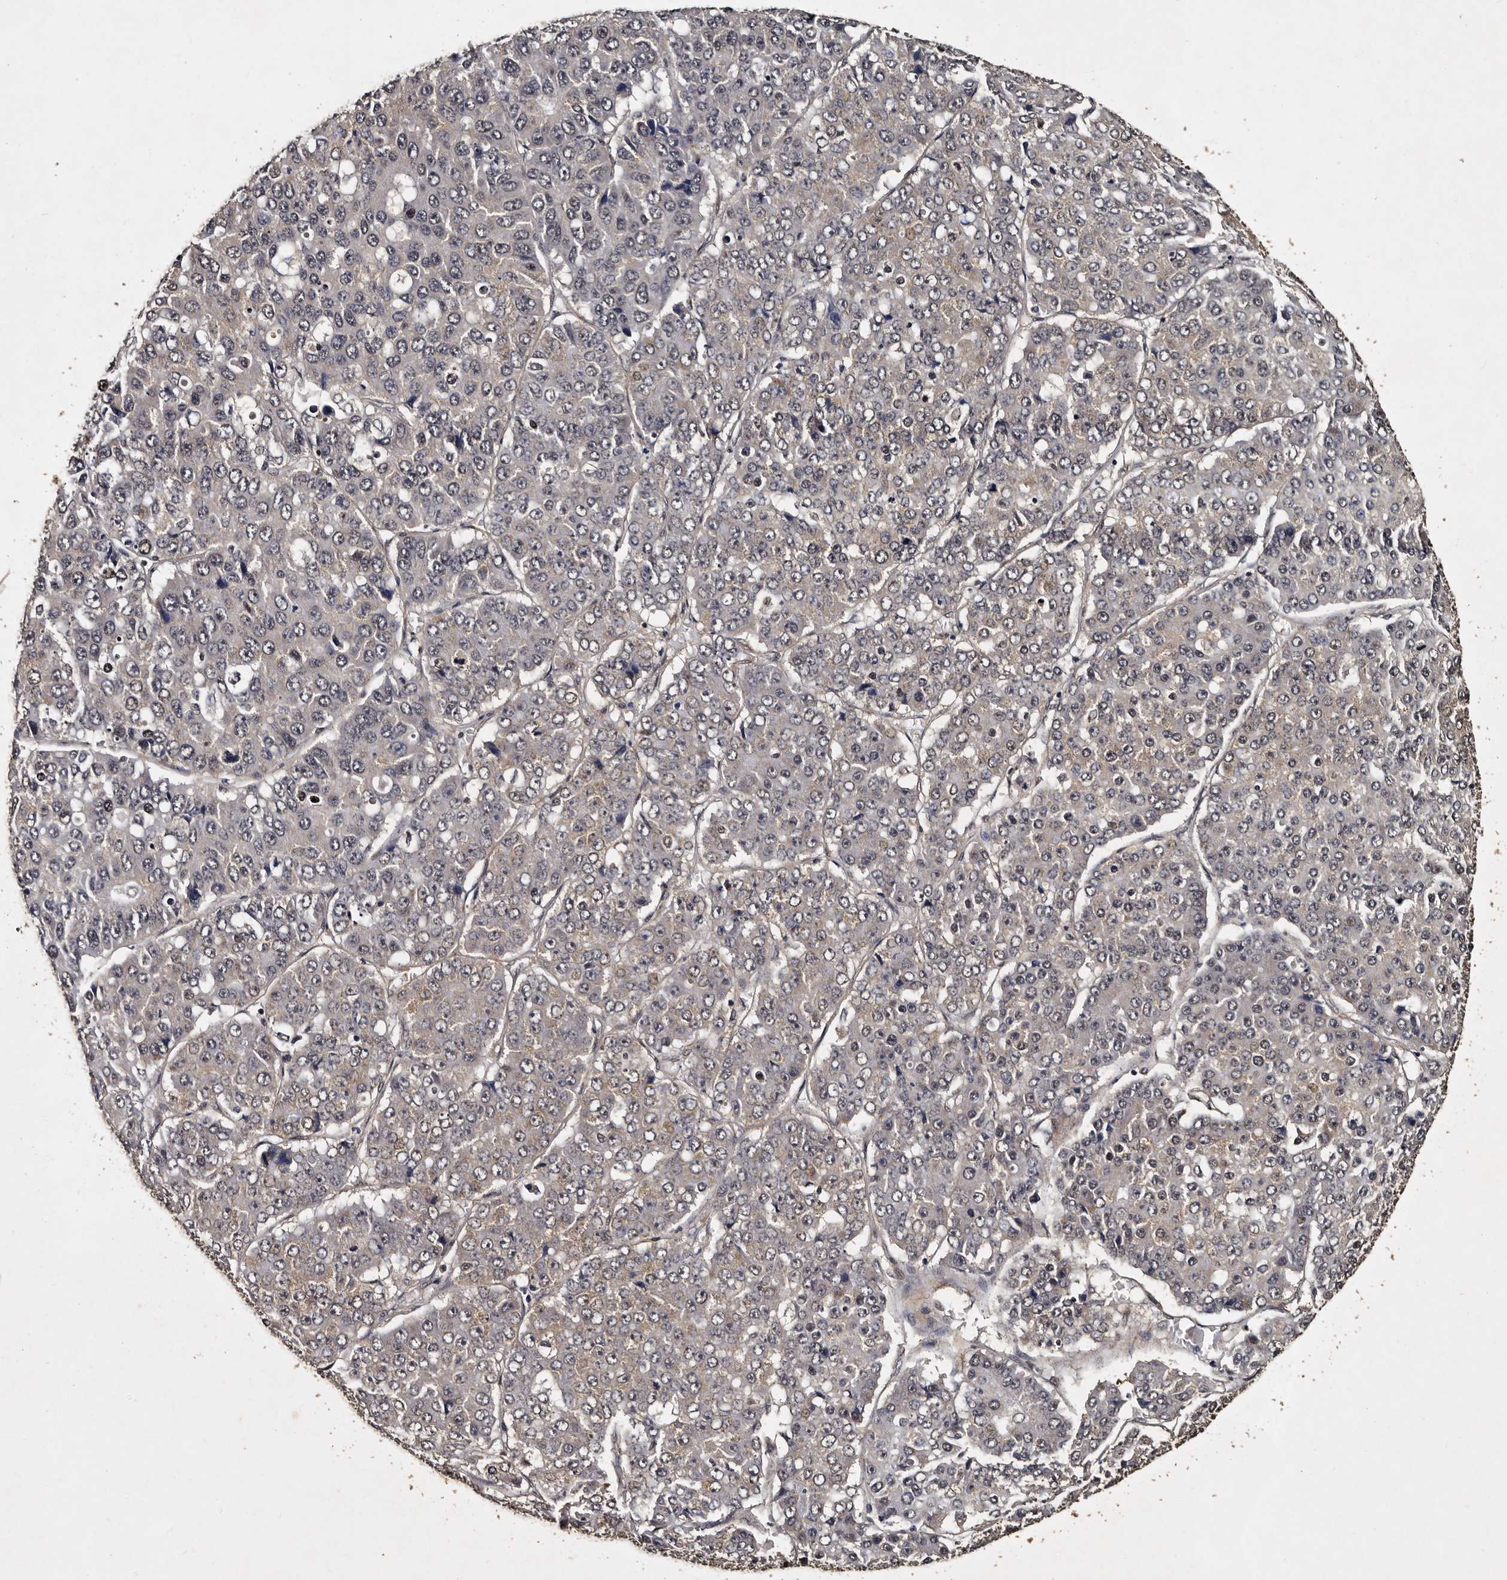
{"staining": {"intensity": "weak", "quantity": "<25%", "location": "cytoplasmic/membranous"}, "tissue": "pancreatic cancer", "cell_type": "Tumor cells", "image_type": "cancer", "snomed": [{"axis": "morphology", "description": "Adenocarcinoma, NOS"}, {"axis": "topography", "description": "Pancreas"}], "caption": "High power microscopy image of an IHC histopathology image of pancreatic cancer (adenocarcinoma), revealing no significant positivity in tumor cells. The staining is performed using DAB (3,3'-diaminobenzidine) brown chromogen with nuclei counter-stained in using hematoxylin.", "gene": "CPNE3", "patient": {"sex": "male", "age": 50}}